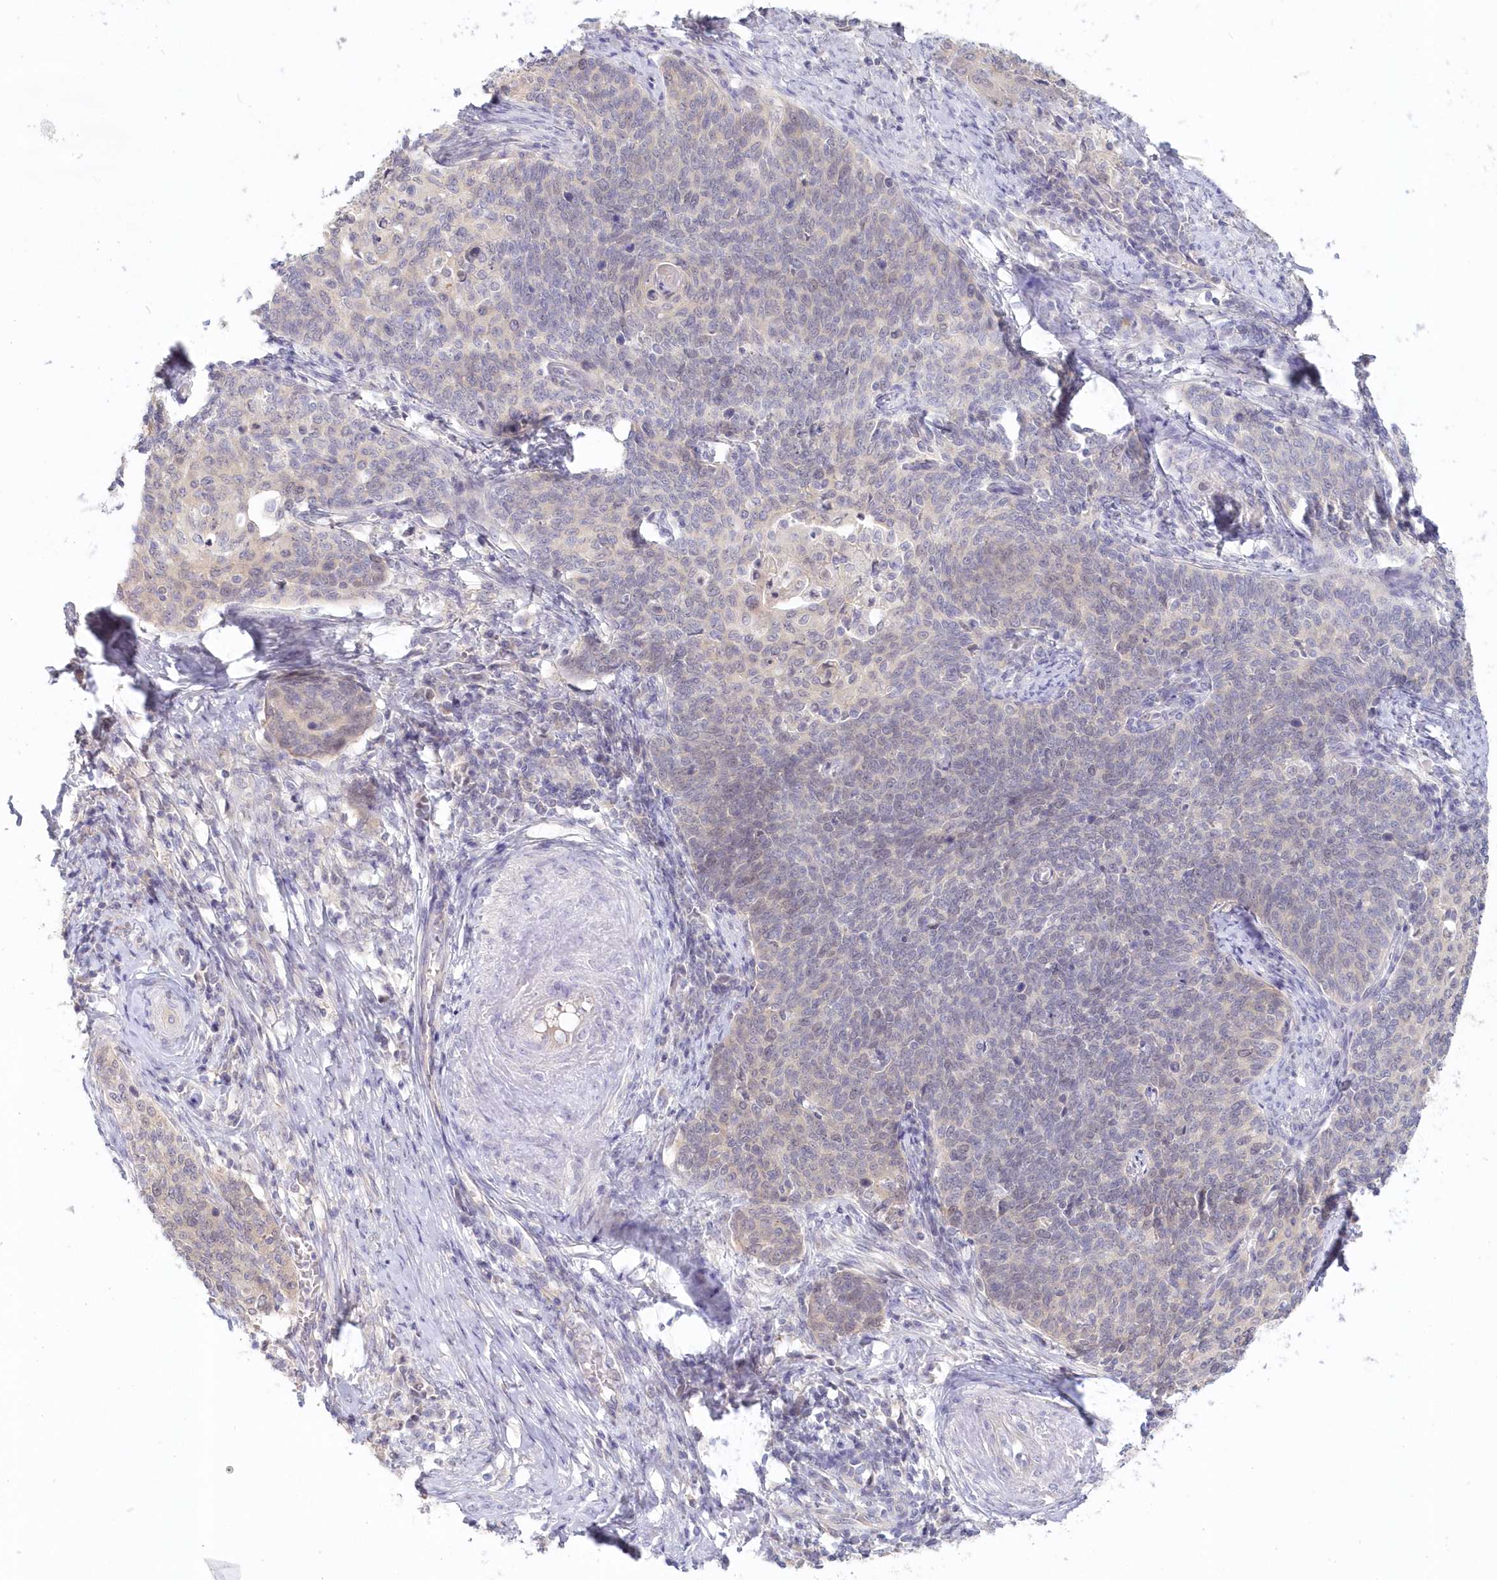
{"staining": {"intensity": "negative", "quantity": "none", "location": "none"}, "tissue": "cervical cancer", "cell_type": "Tumor cells", "image_type": "cancer", "snomed": [{"axis": "morphology", "description": "Squamous cell carcinoma, NOS"}, {"axis": "topography", "description": "Cervix"}], "caption": "The IHC image has no significant expression in tumor cells of cervical squamous cell carcinoma tissue.", "gene": "KATNA1", "patient": {"sex": "female", "age": 39}}